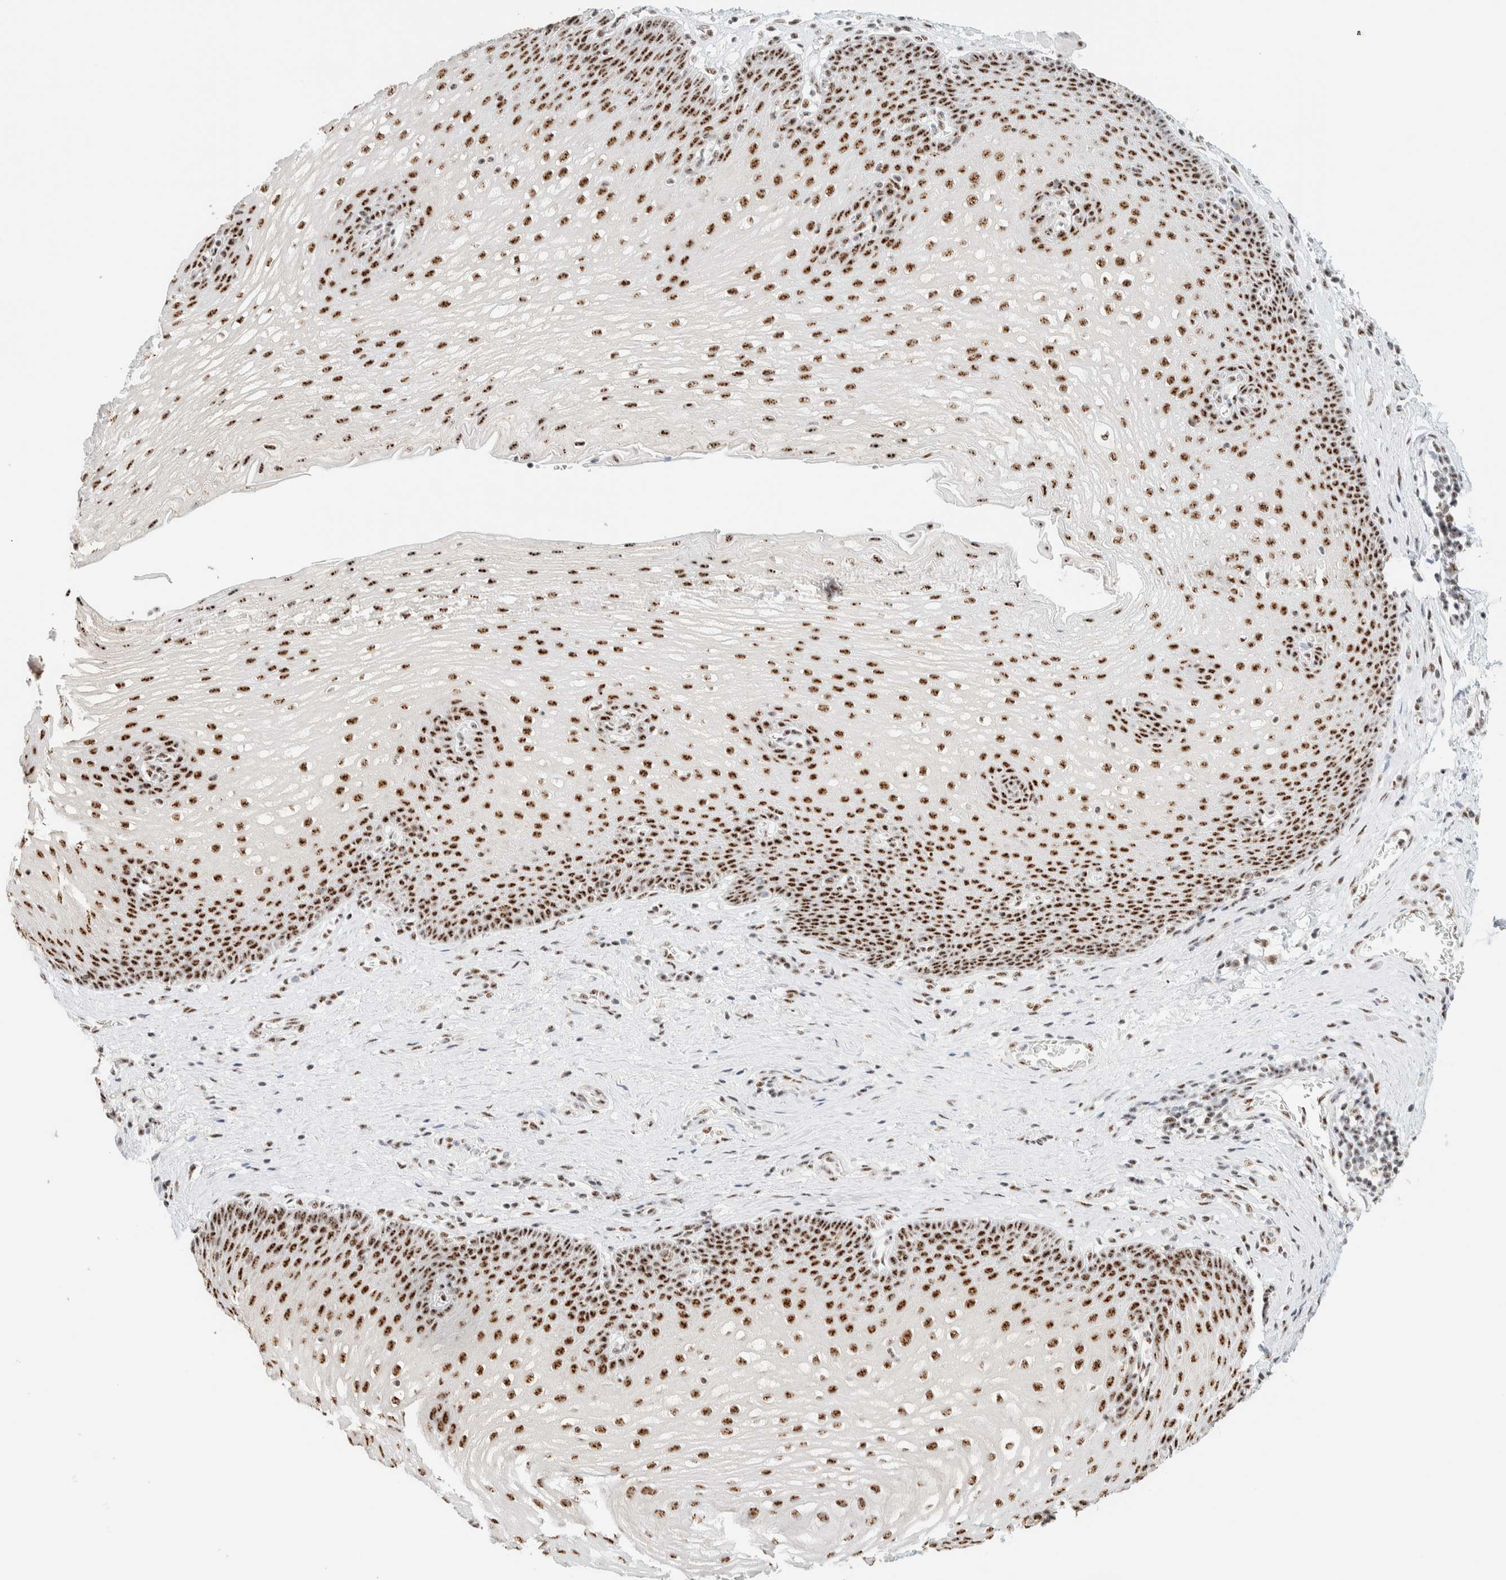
{"staining": {"intensity": "strong", "quantity": ">75%", "location": "nuclear"}, "tissue": "esophagus", "cell_type": "Squamous epithelial cells", "image_type": "normal", "snomed": [{"axis": "morphology", "description": "Normal tissue, NOS"}, {"axis": "topography", "description": "Esophagus"}], "caption": "Immunohistochemical staining of normal human esophagus shows strong nuclear protein expression in about >75% of squamous epithelial cells. (IHC, brightfield microscopy, high magnification).", "gene": "SON", "patient": {"sex": "male", "age": 48}}